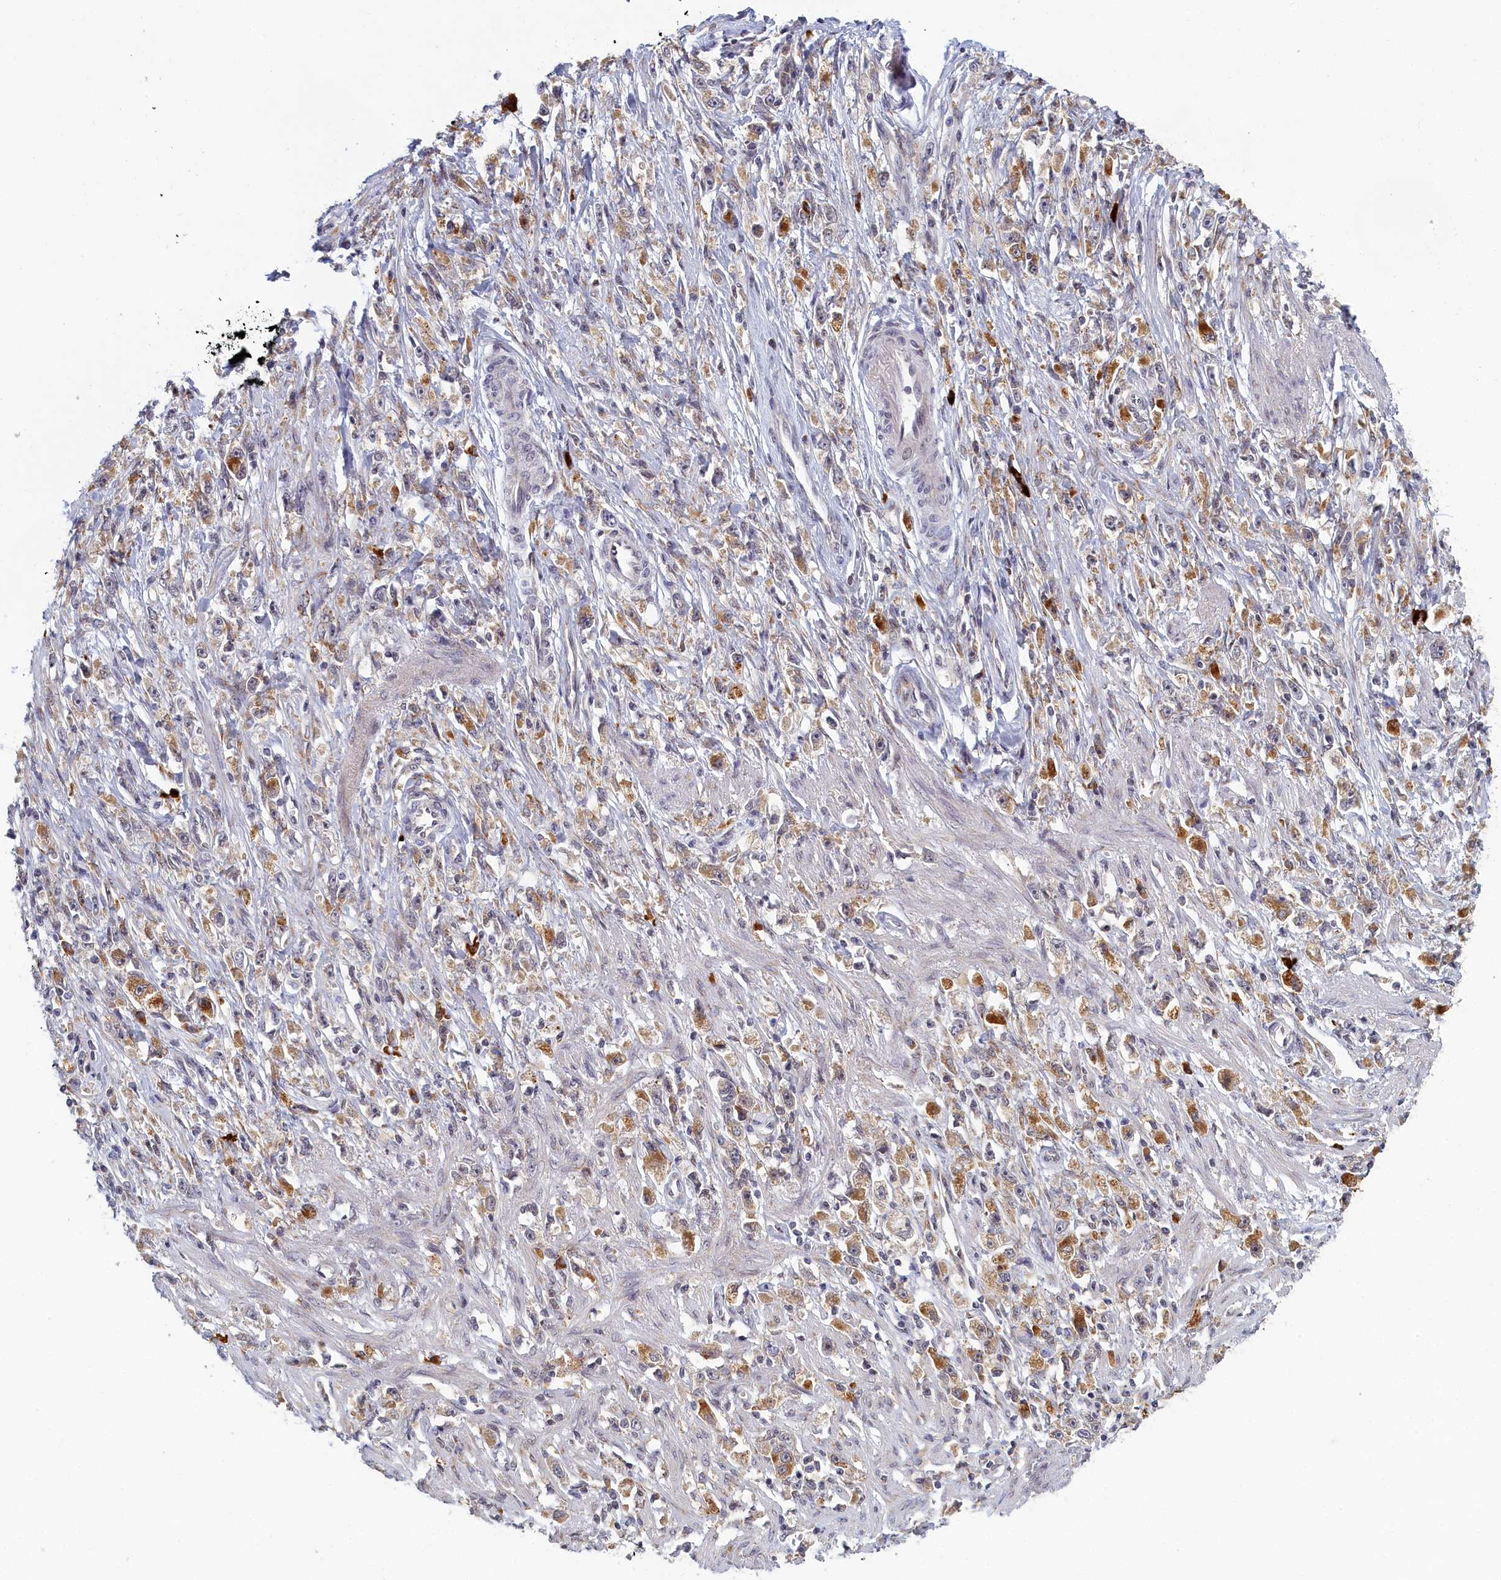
{"staining": {"intensity": "moderate", "quantity": "25%-75%", "location": "cytoplasmic/membranous"}, "tissue": "stomach cancer", "cell_type": "Tumor cells", "image_type": "cancer", "snomed": [{"axis": "morphology", "description": "Adenocarcinoma, NOS"}, {"axis": "topography", "description": "Stomach"}], "caption": "Immunohistochemistry (IHC) histopathology image of human stomach cancer stained for a protein (brown), which shows medium levels of moderate cytoplasmic/membranous positivity in about 25%-75% of tumor cells.", "gene": "DNAJC17", "patient": {"sex": "female", "age": 59}}